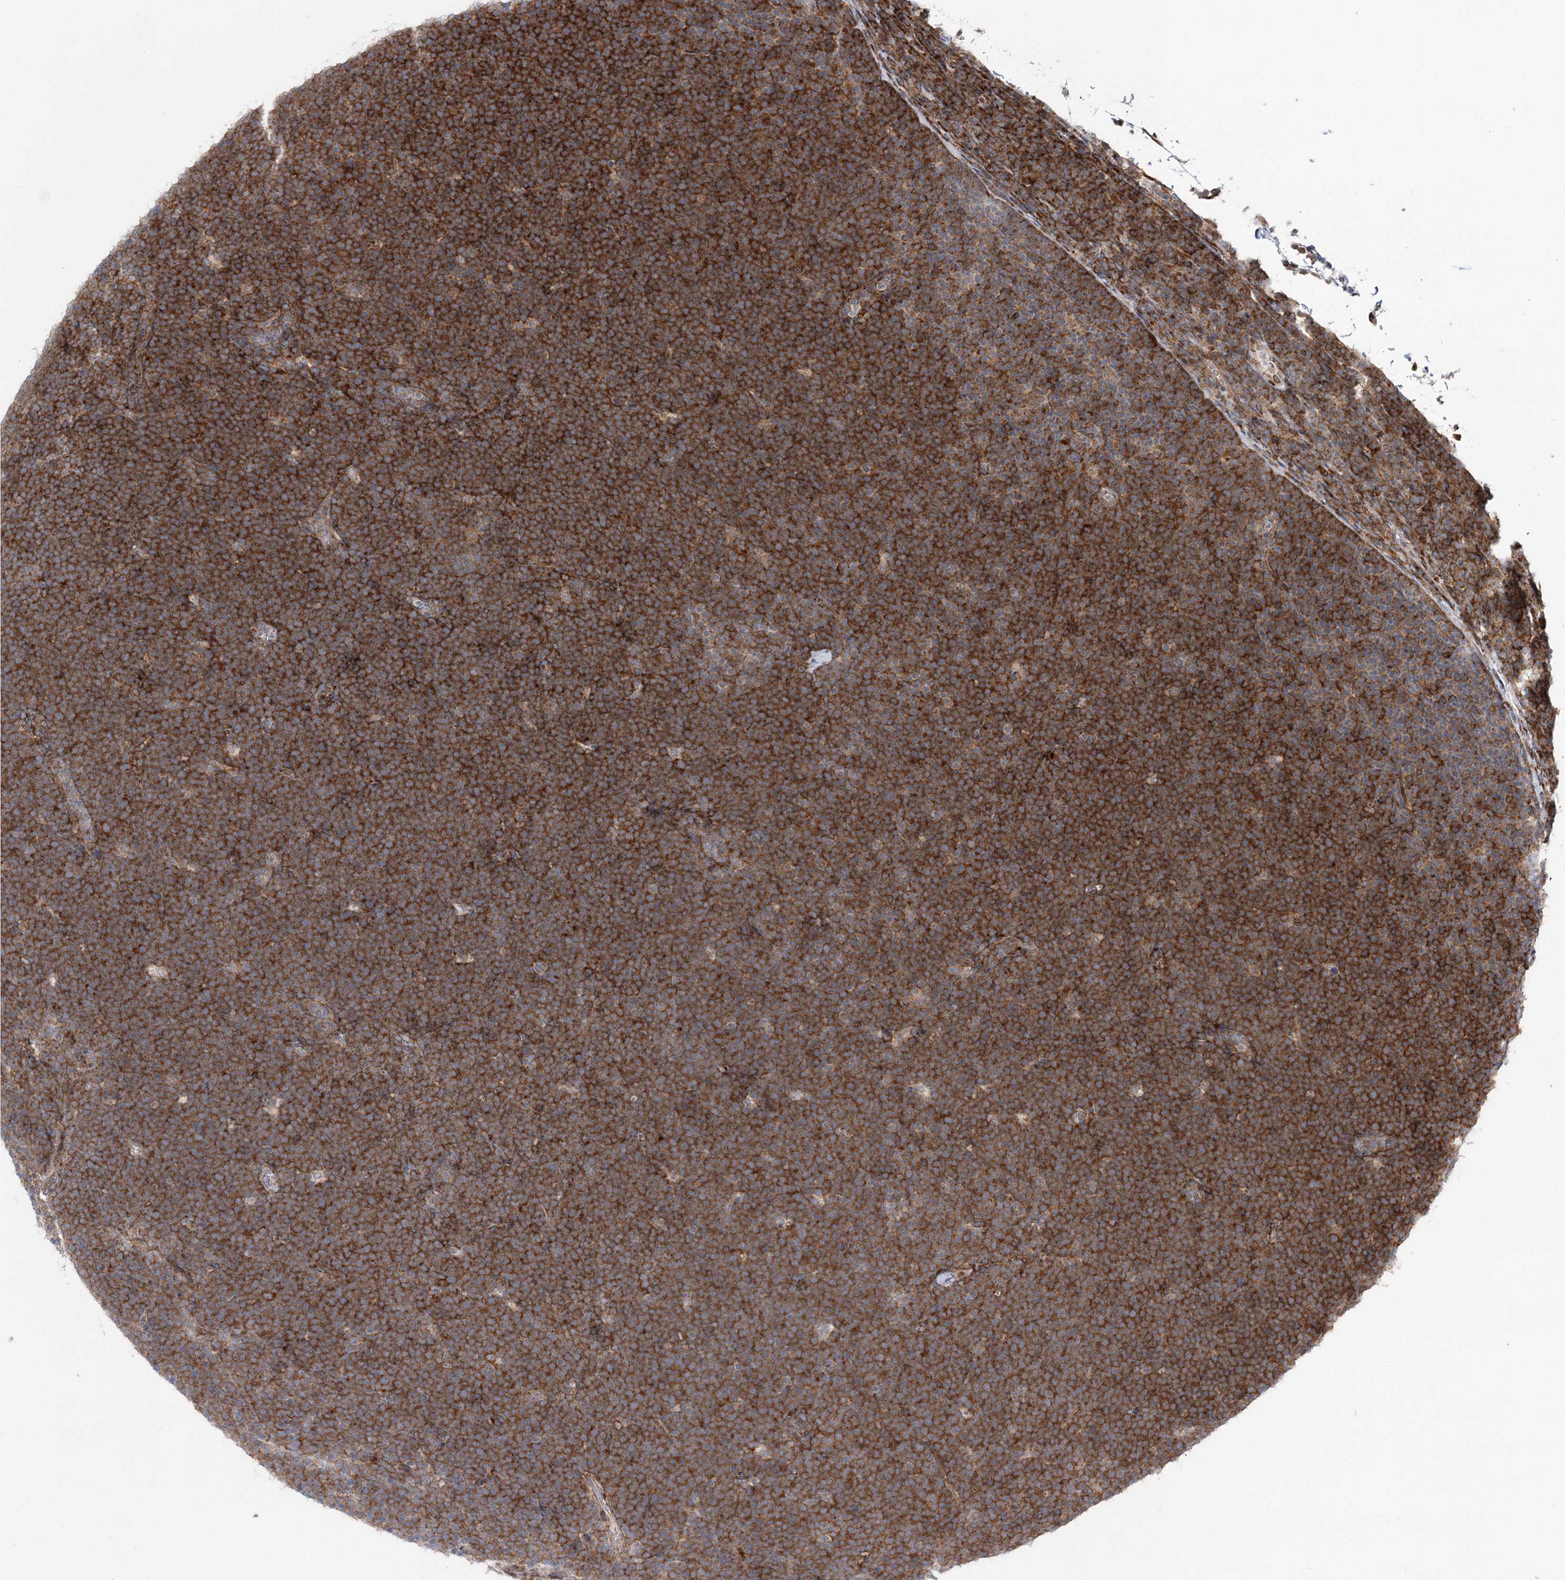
{"staining": {"intensity": "strong", "quantity": ">75%", "location": "cytoplasmic/membranous"}, "tissue": "lymphoma", "cell_type": "Tumor cells", "image_type": "cancer", "snomed": [{"axis": "morphology", "description": "Malignant lymphoma, non-Hodgkin's type, High grade"}, {"axis": "topography", "description": "Lymph node"}], "caption": "Tumor cells show strong cytoplasmic/membranous staining in about >75% of cells in malignant lymphoma, non-Hodgkin's type (high-grade).", "gene": "VWA2", "patient": {"sex": "male", "age": 13}}